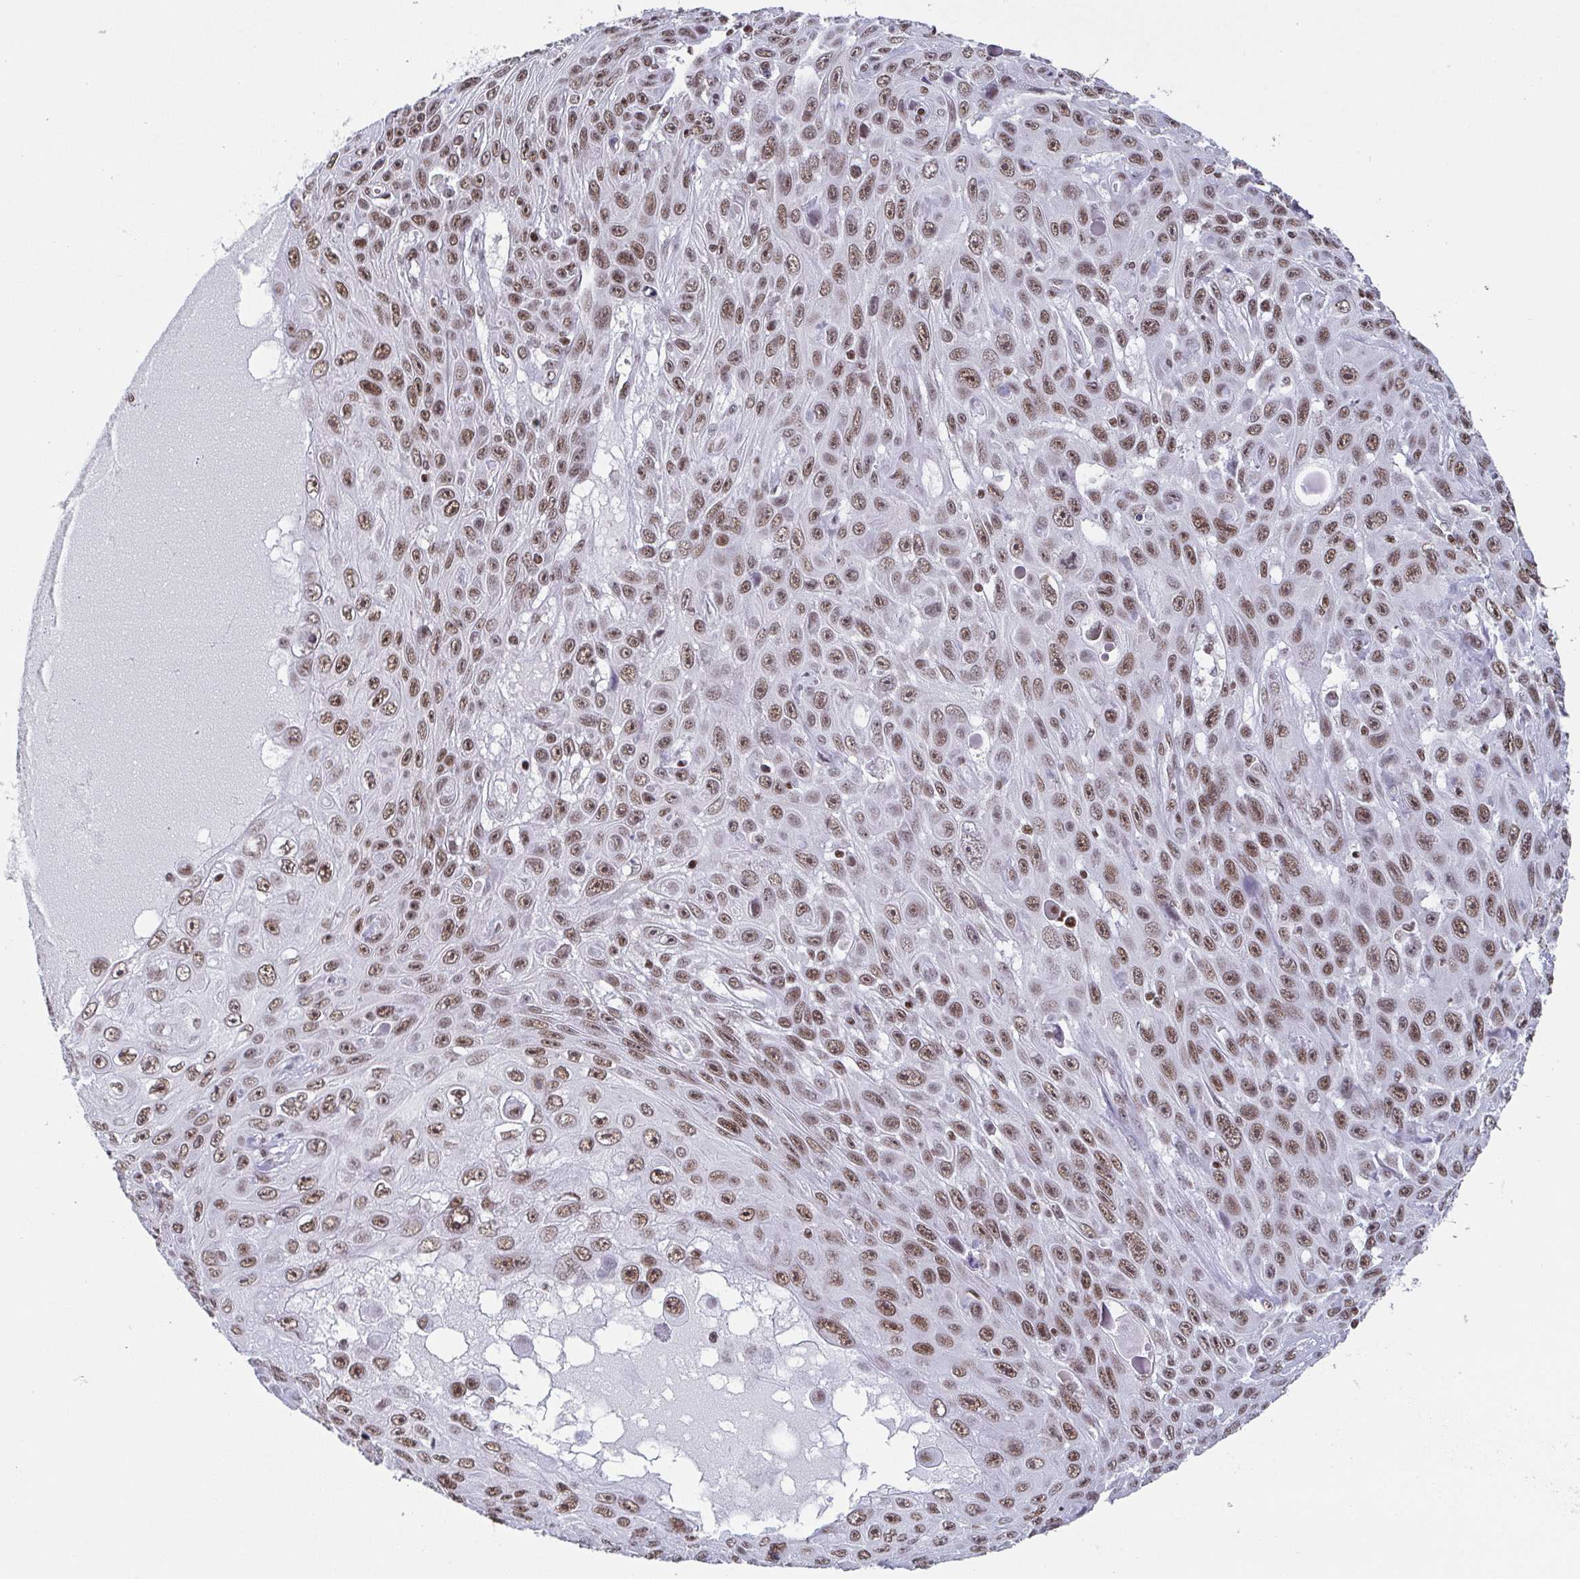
{"staining": {"intensity": "moderate", "quantity": ">75%", "location": "nuclear"}, "tissue": "skin cancer", "cell_type": "Tumor cells", "image_type": "cancer", "snomed": [{"axis": "morphology", "description": "Squamous cell carcinoma, NOS"}, {"axis": "topography", "description": "Skin"}], "caption": "The micrograph shows a brown stain indicating the presence of a protein in the nuclear of tumor cells in skin cancer (squamous cell carcinoma).", "gene": "CTCF", "patient": {"sex": "male", "age": 82}}